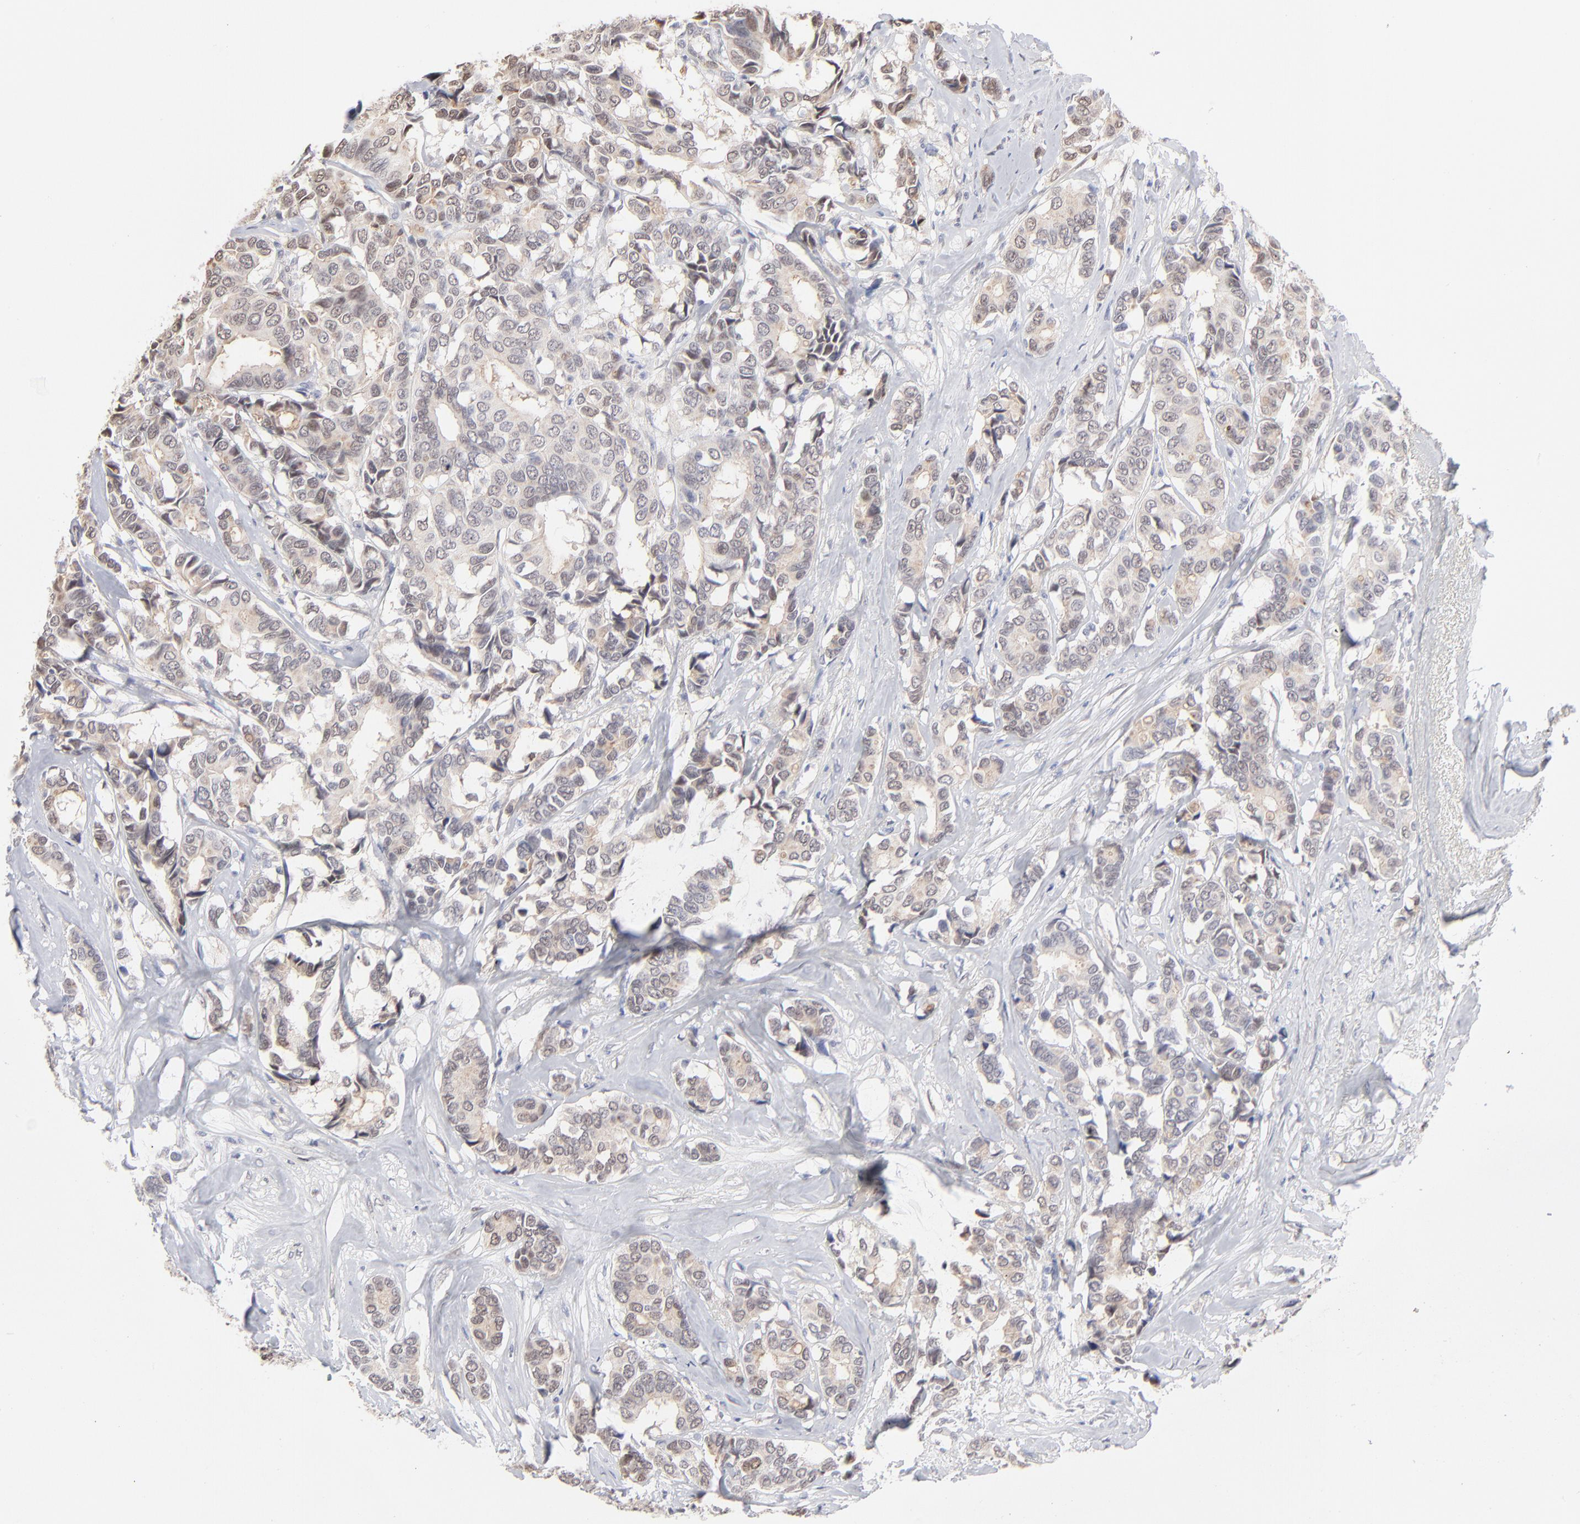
{"staining": {"intensity": "weak", "quantity": ">75%", "location": "cytoplasmic/membranous,nuclear"}, "tissue": "breast cancer", "cell_type": "Tumor cells", "image_type": "cancer", "snomed": [{"axis": "morphology", "description": "Duct carcinoma"}, {"axis": "topography", "description": "Breast"}], "caption": "Breast infiltrating ductal carcinoma stained with DAB (3,3'-diaminobenzidine) immunohistochemistry displays low levels of weak cytoplasmic/membranous and nuclear positivity in approximately >75% of tumor cells.", "gene": "RBM3", "patient": {"sex": "female", "age": 87}}